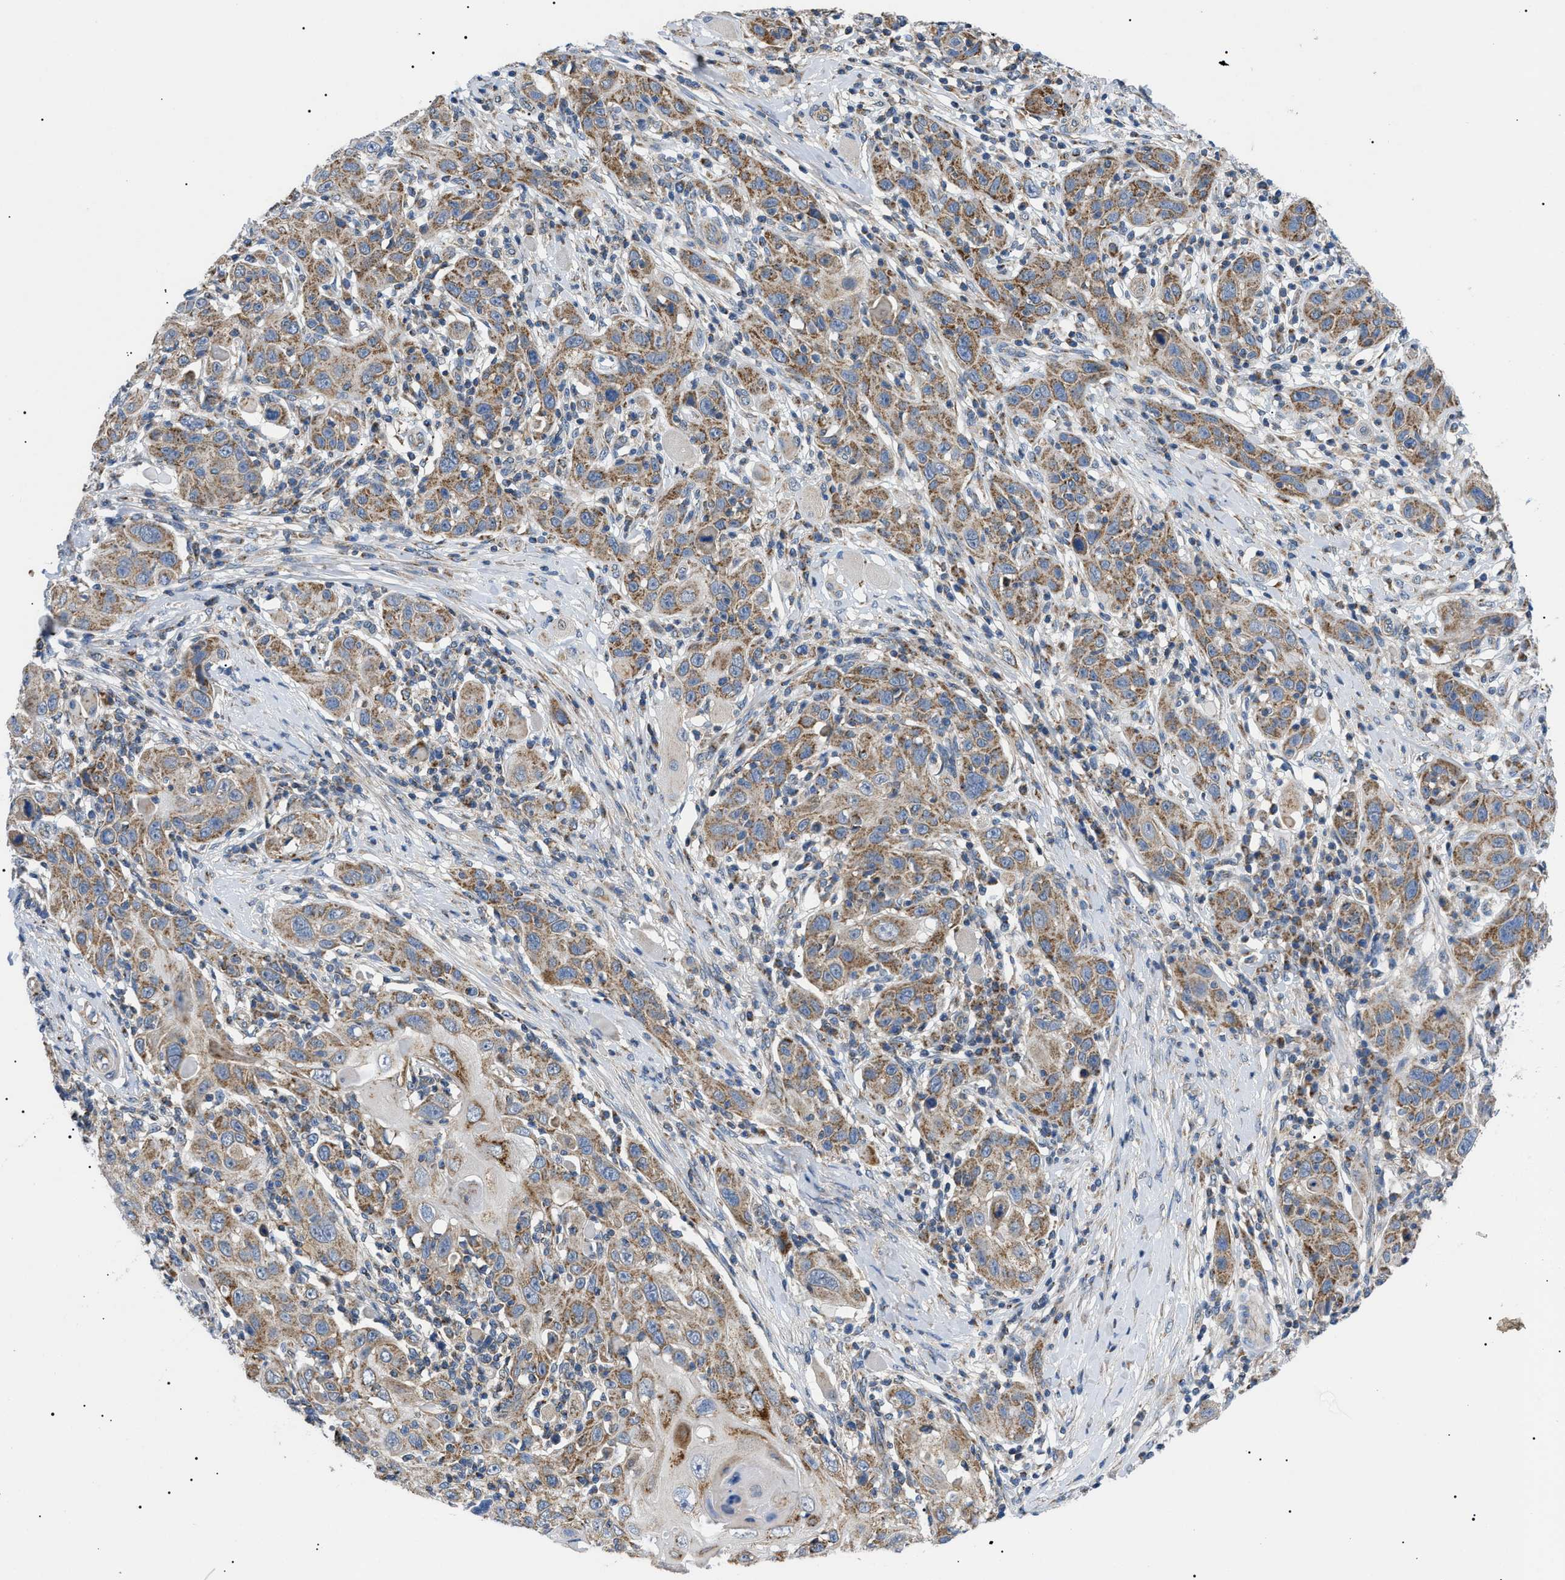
{"staining": {"intensity": "moderate", "quantity": ">75%", "location": "cytoplasmic/membranous"}, "tissue": "skin cancer", "cell_type": "Tumor cells", "image_type": "cancer", "snomed": [{"axis": "morphology", "description": "Squamous cell carcinoma, NOS"}, {"axis": "topography", "description": "Skin"}], "caption": "An IHC photomicrograph of neoplastic tissue is shown. Protein staining in brown labels moderate cytoplasmic/membranous positivity in skin cancer (squamous cell carcinoma) within tumor cells.", "gene": "TOMM6", "patient": {"sex": "female", "age": 88}}